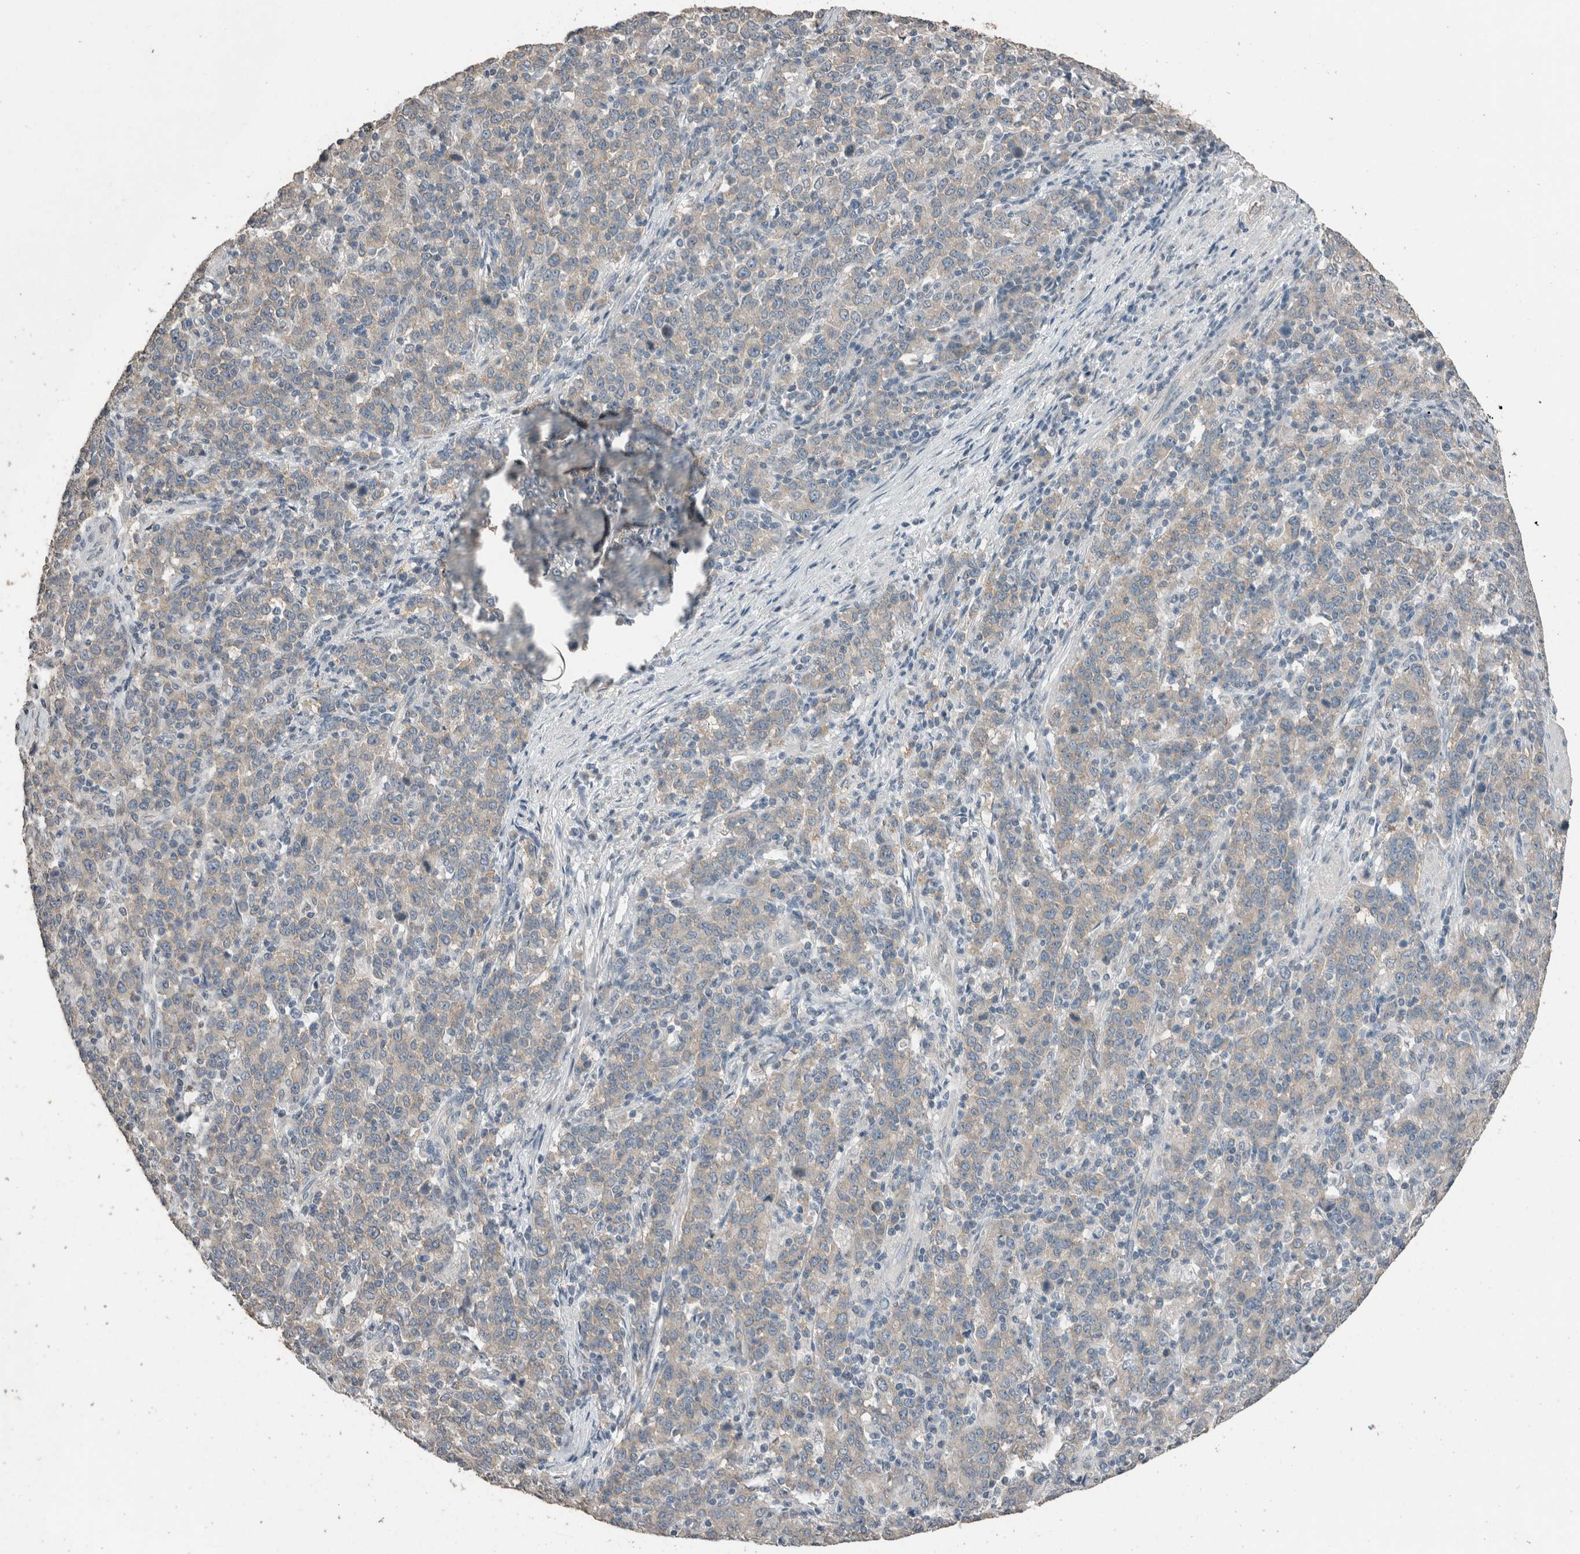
{"staining": {"intensity": "negative", "quantity": "none", "location": "none"}, "tissue": "stomach cancer", "cell_type": "Tumor cells", "image_type": "cancer", "snomed": [{"axis": "morphology", "description": "Adenocarcinoma, NOS"}, {"axis": "topography", "description": "Stomach, upper"}], "caption": "IHC image of neoplastic tissue: stomach adenocarcinoma stained with DAB reveals no significant protein expression in tumor cells. Nuclei are stained in blue.", "gene": "ACVR2B", "patient": {"sex": "male", "age": 69}}